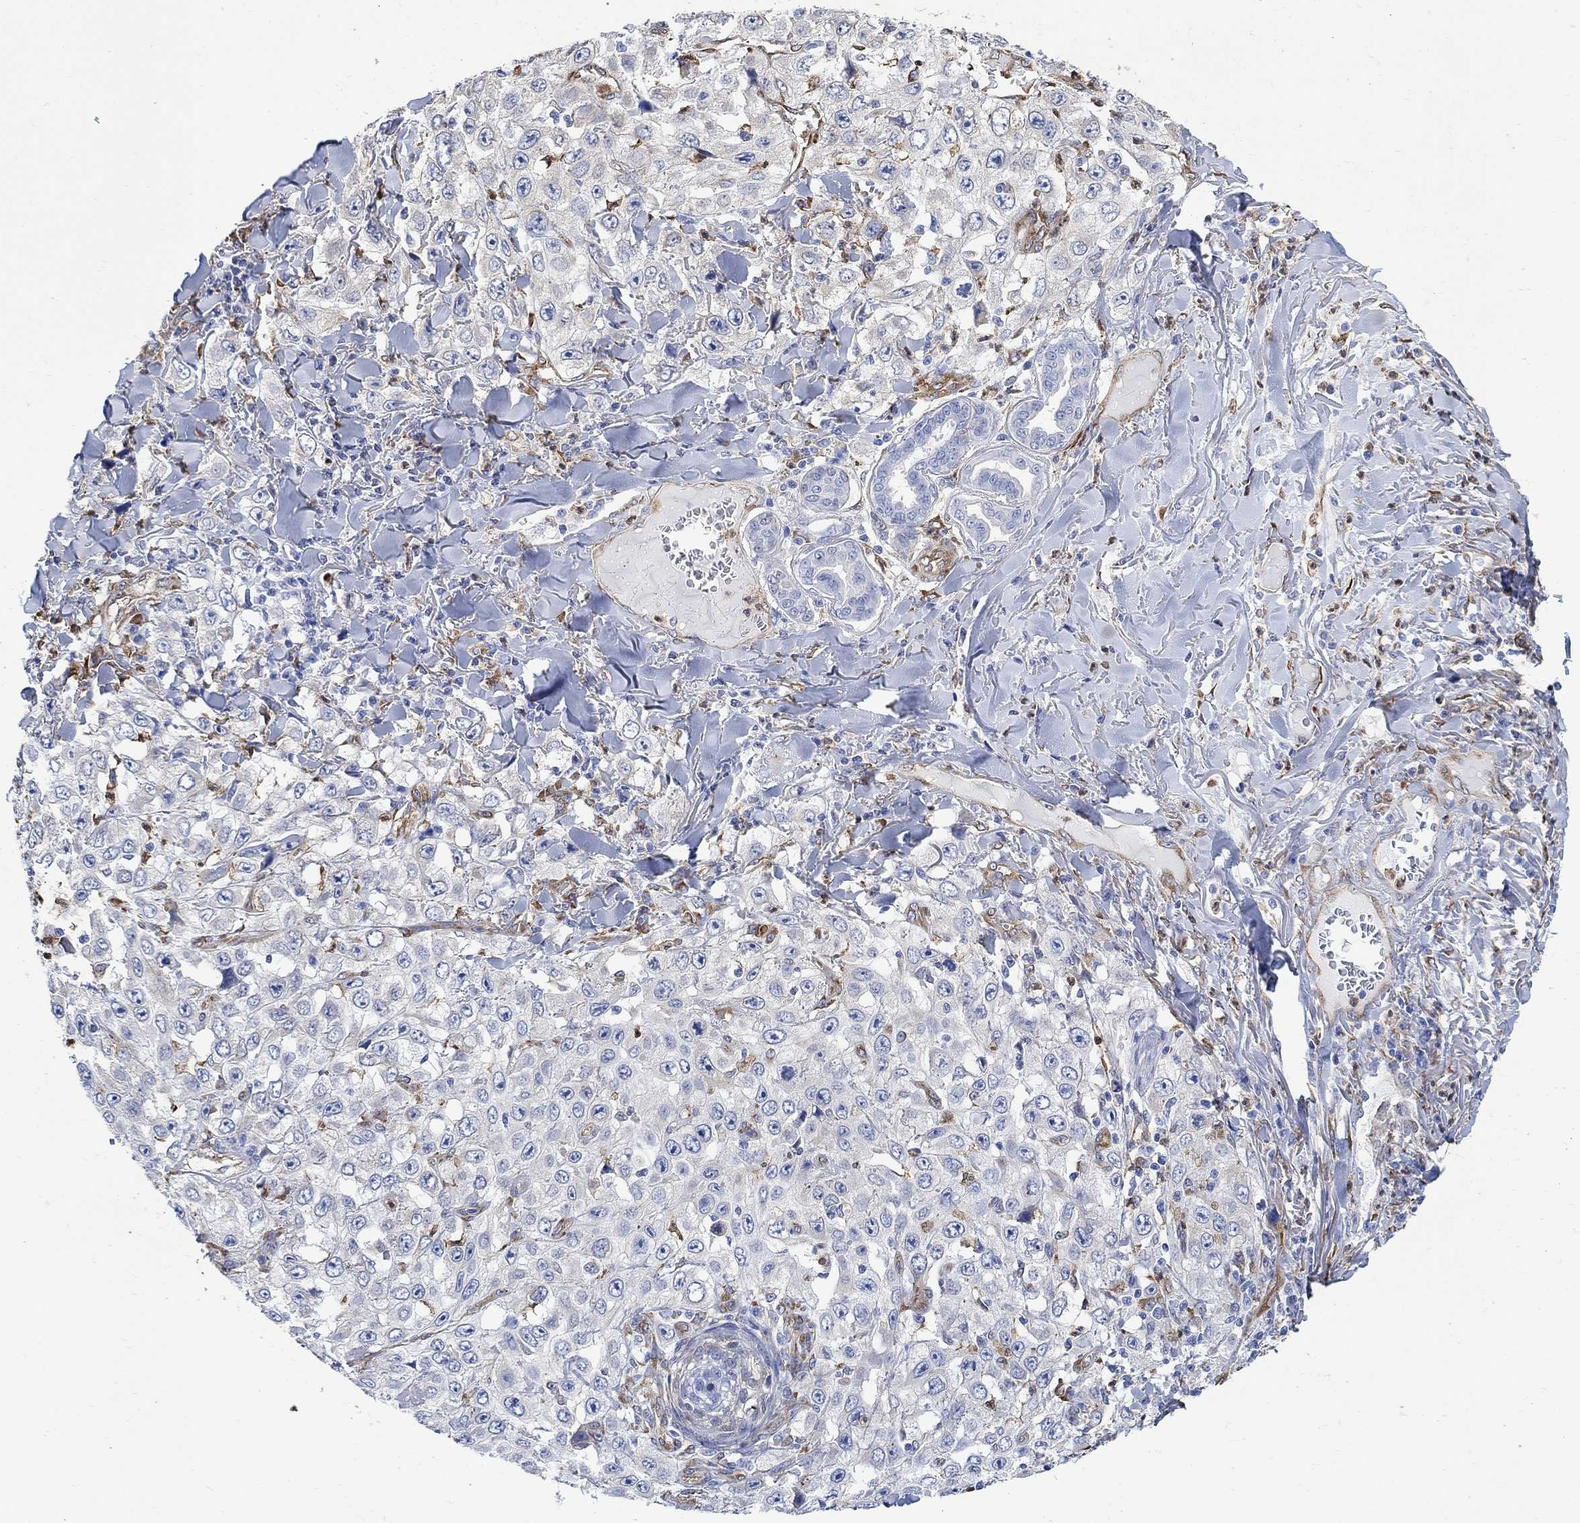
{"staining": {"intensity": "negative", "quantity": "none", "location": "none"}, "tissue": "skin cancer", "cell_type": "Tumor cells", "image_type": "cancer", "snomed": [{"axis": "morphology", "description": "Squamous cell carcinoma, NOS"}, {"axis": "topography", "description": "Skin"}], "caption": "This is a photomicrograph of IHC staining of skin squamous cell carcinoma, which shows no expression in tumor cells.", "gene": "TGM2", "patient": {"sex": "male", "age": 82}}